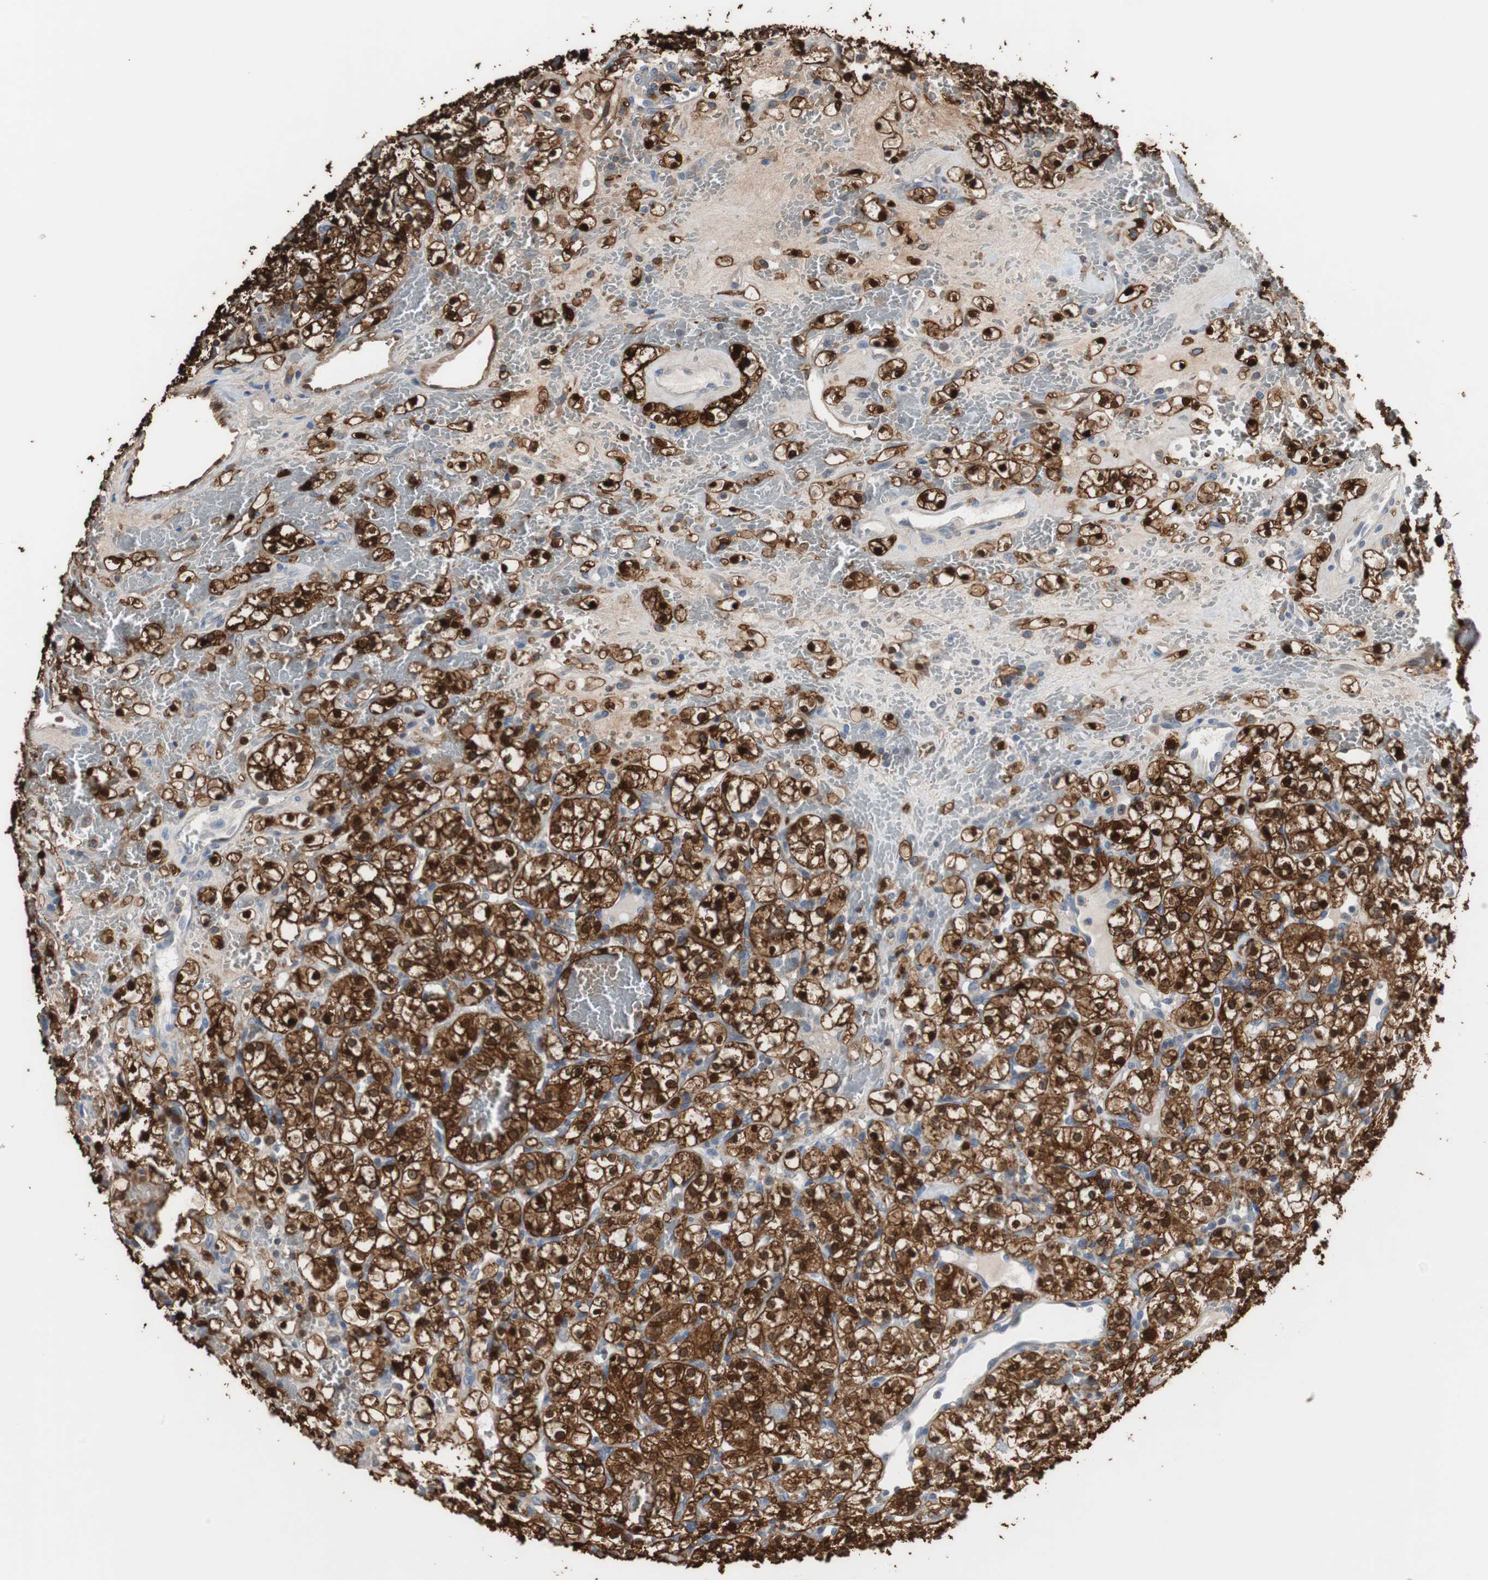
{"staining": {"intensity": "strong", "quantity": ">75%", "location": "cytoplasmic/membranous,nuclear"}, "tissue": "renal cancer", "cell_type": "Tumor cells", "image_type": "cancer", "snomed": [{"axis": "morphology", "description": "Adenocarcinoma, NOS"}, {"axis": "topography", "description": "Kidney"}], "caption": "Renal cancer (adenocarcinoma) stained with DAB (3,3'-diaminobenzidine) IHC displays high levels of strong cytoplasmic/membranous and nuclear positivity in about >75% of tumor cells.", "gene": "ANXA4", "patient": {"sex": "female", "age": 60}}